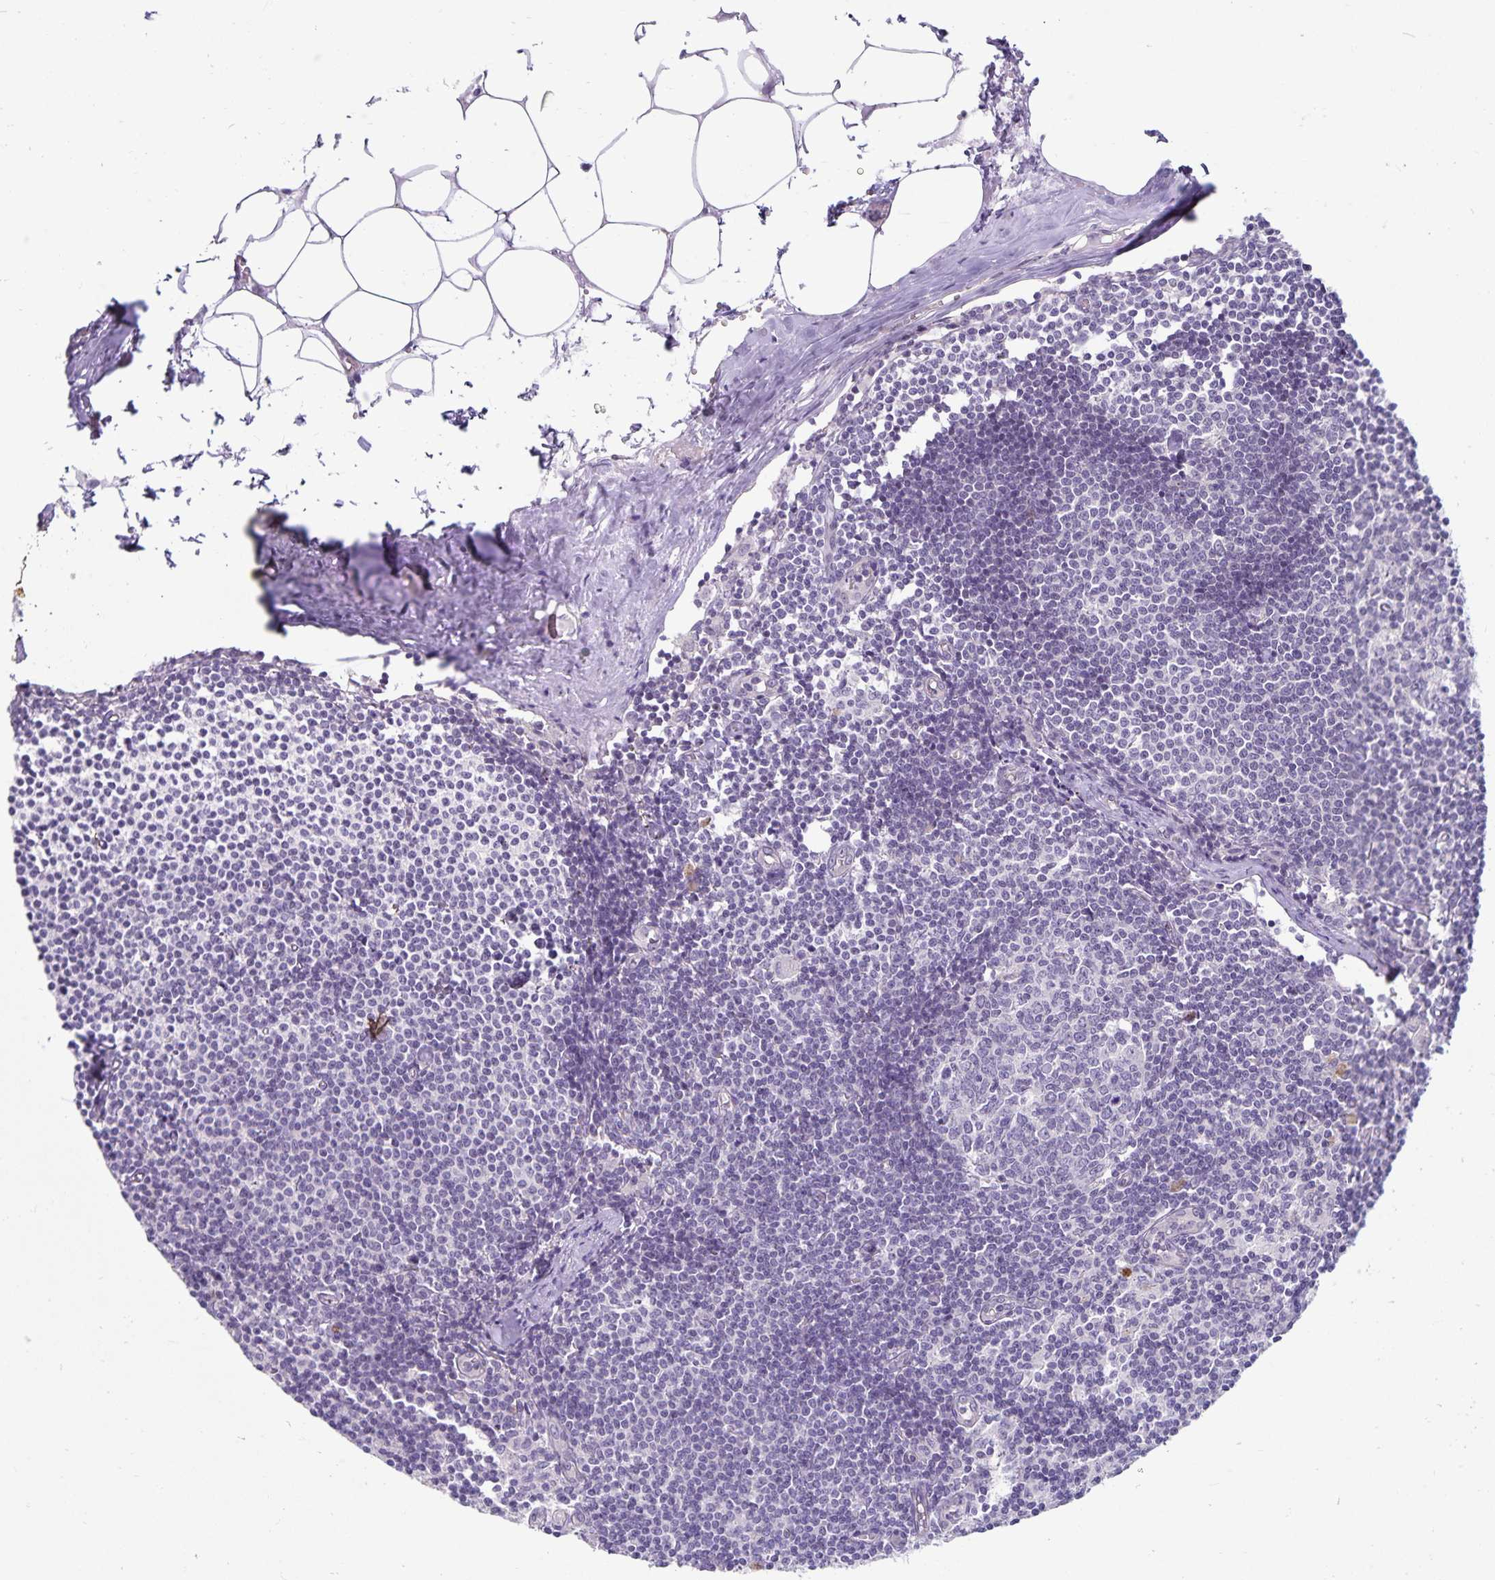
{"staining": {"intensity": "negative", "quantity": "none", "location": "none"}, "tissue": "lymph node", "cell_type": "Germinal center cells", "image_type": "normal", "snomed": [{"axis": "morphology", "description": "Normal tissue, NOS"}, {"axis": "topography", "description": "Lymph node"}], "caption": "Immunohistochemistry (IHC) of unremarkable human lymph node shows no staining in germinal center cells. (Stains: DAB (3,3'-diaminobenzidine) immunohistochemistry (IHC) with hematoxylin counter stain, Microscopy: brightfield microscopy at high magnification).", "gene": "CDKN2B", "patient": {"sex": "female", "age": 69}}